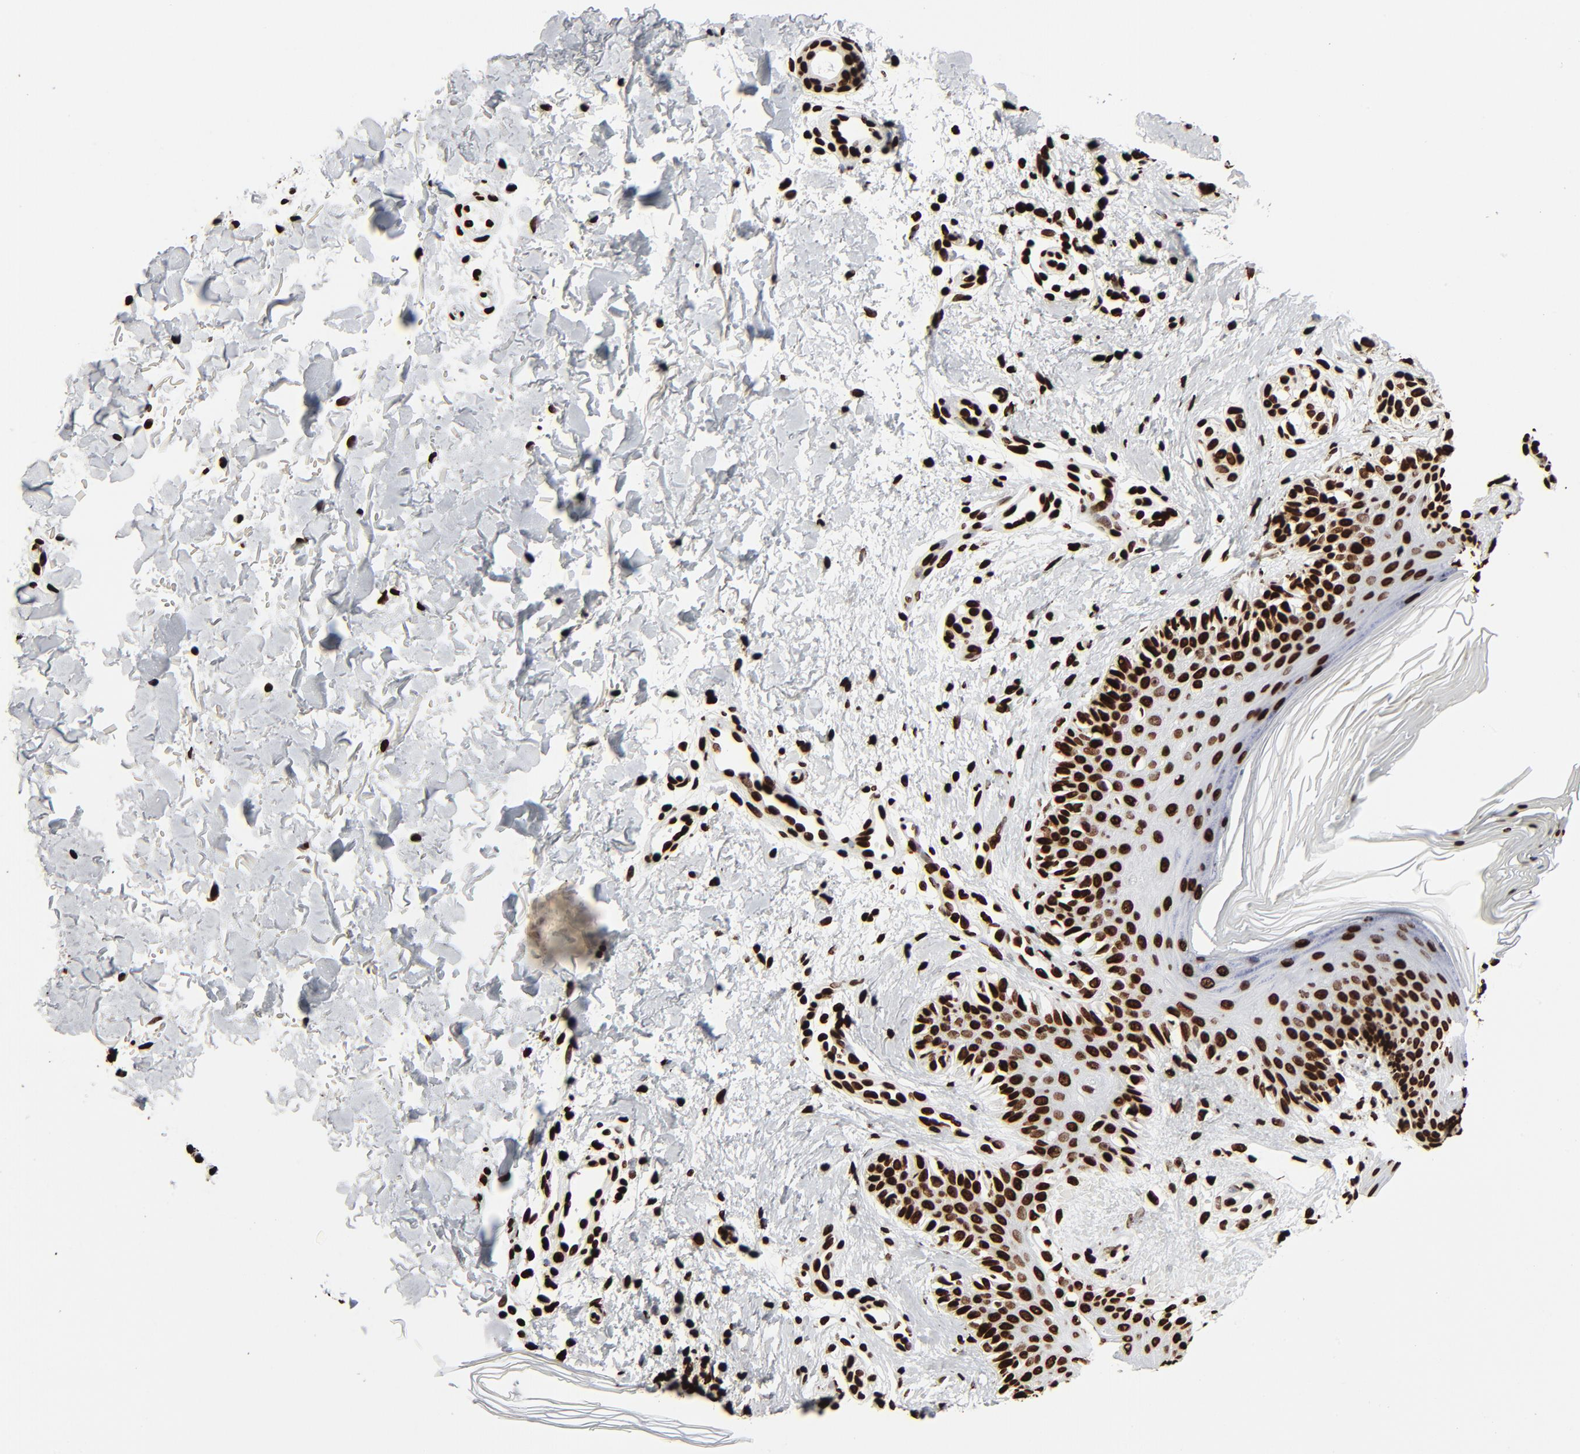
{"staining": {"intensity": "strong", "quantity": ">75%", "location": "nuclear"}, "tissue": "melanoma", "cell_type": "Tumor cells", "image_type": "cancer", "snomed": [{"axis": "morphology", "description": "Normal tissue, NOS"}, {"axis": "morphology", "description": "Malignant melanoma, NOS"}, {"axis": "topography", "description": "Skin"}], "caption": "Melanoma tissue reveals strong nuclear positivity in approximately >75% of tumor cells, visualized by immunohistochemistry. (DAB = brown stain, brightfield microscopy at high magnification).", "gene": "H3-4", "patient": {"sex": "male", "age": 83}}